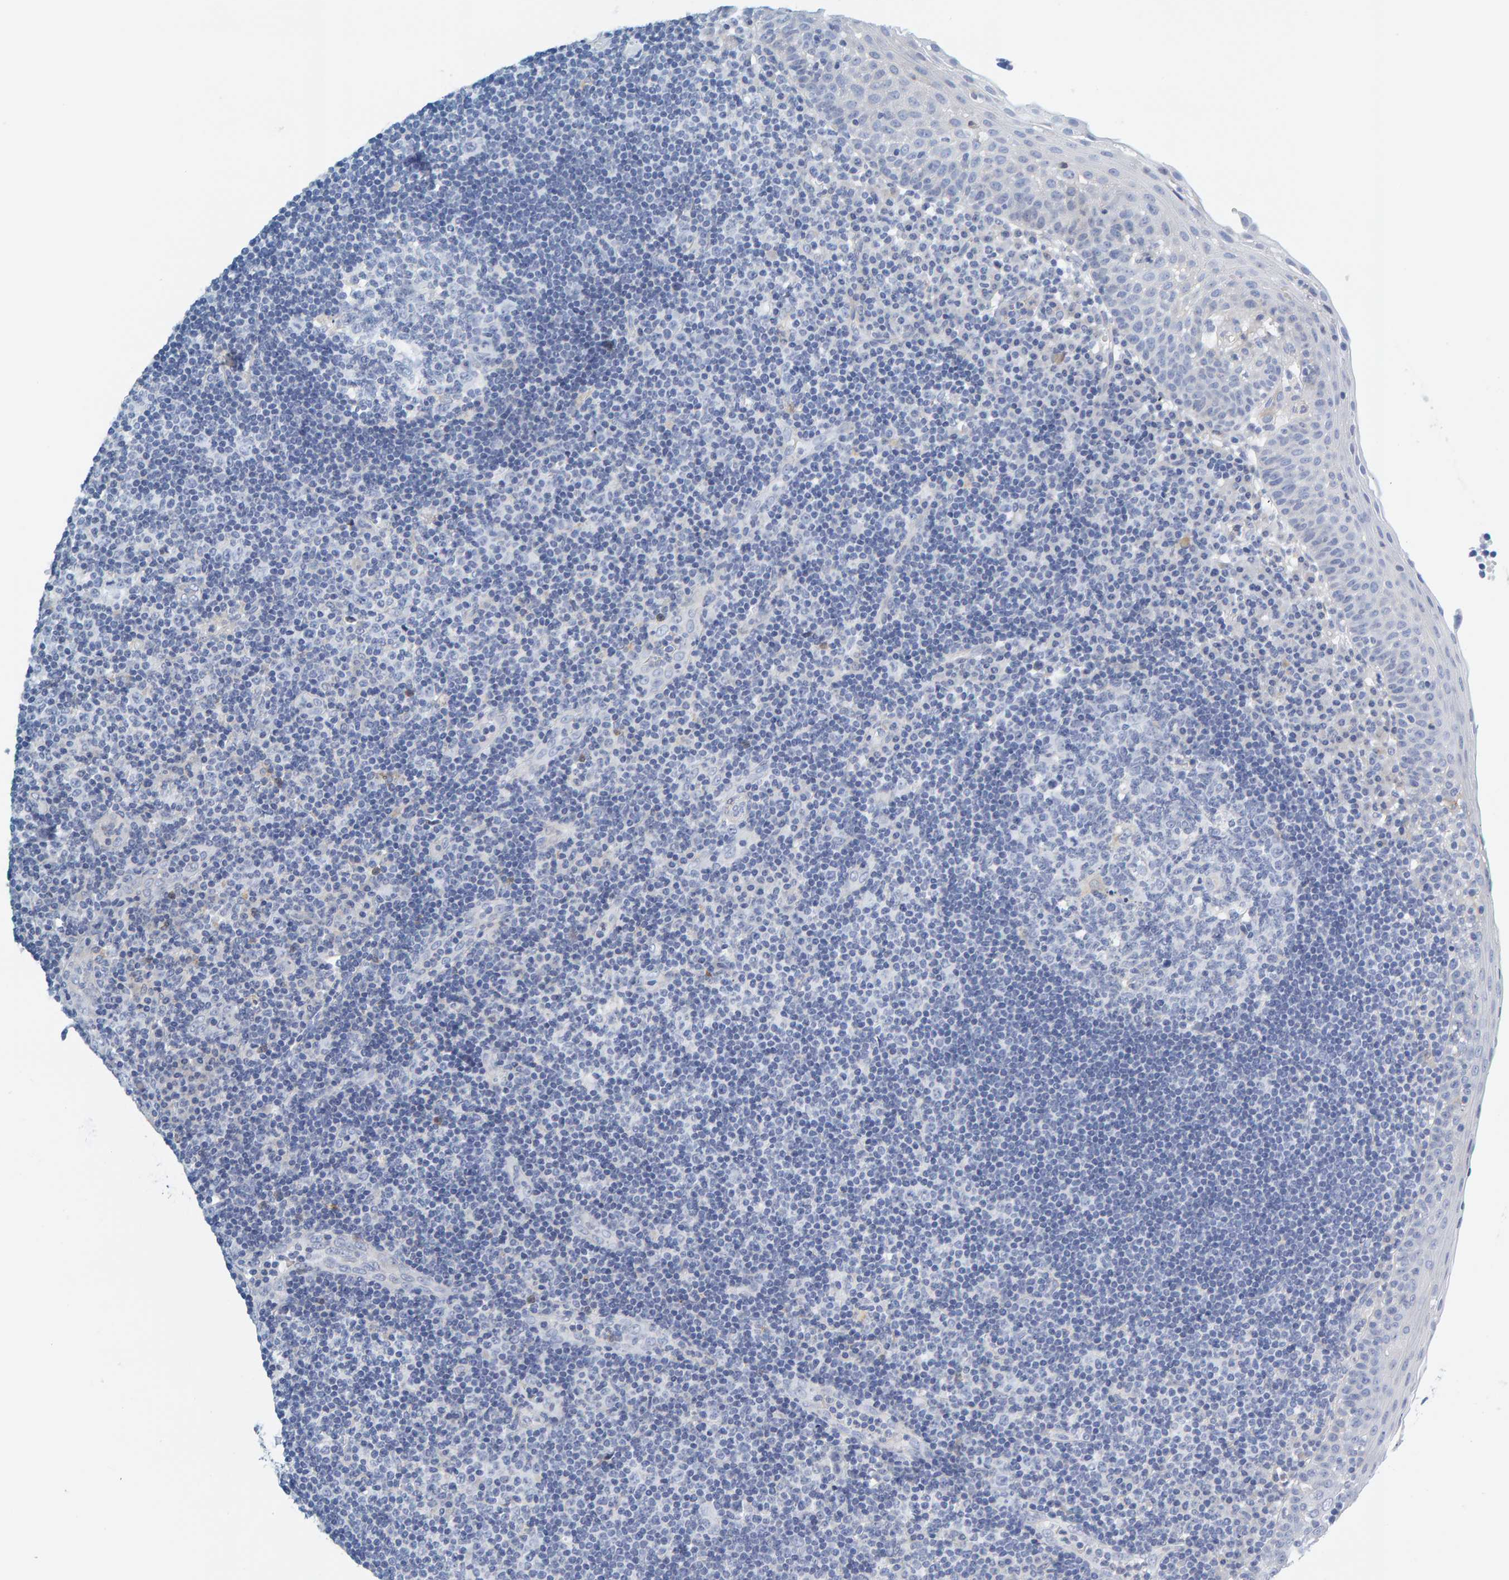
{"staining": {"intensity": "negative", "quantity": "none", "location": "none"}, "tissue": "tonsil", "cell_type": "Germinal center cells", "image_type": "normal", "snomed": [{"axis": "morphology", "description": "Normal tissue, NOS"}, {"axis": "topography", "description": "Tonsil"}], "caption": "Germinal center cells are negative for protein expression in benign human tonsil. (Brightfield microscopy of DAB (3,3'-diaminobenzidine) immunohistochemistry (IHC) at high magnification).", "gene": "MOG", "patient": {"sex": "female", "age": 40}}